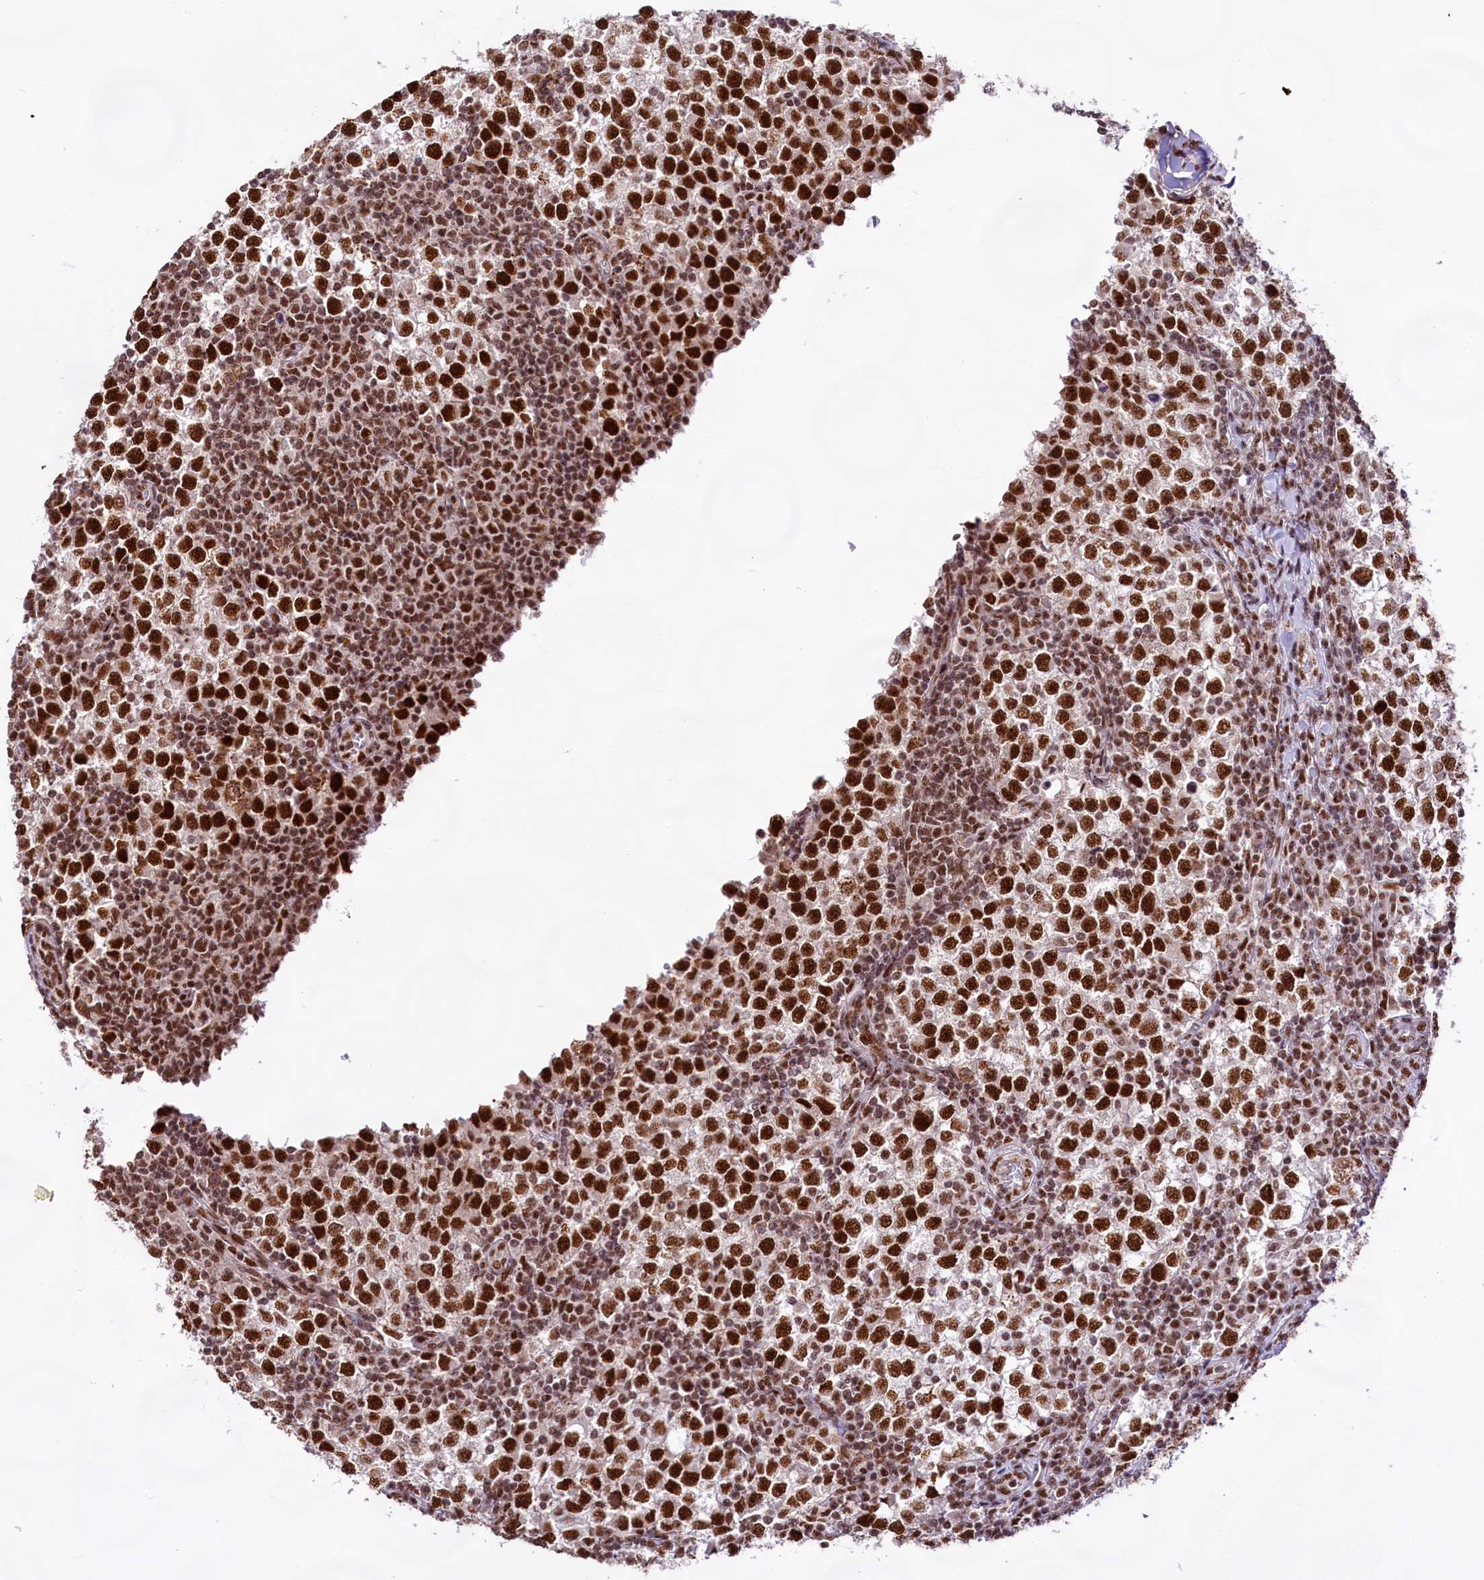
{"staining": {"intensity": "strong", "quantity": ">75%", "location": "nuclear"}, "tissue": "testis cancer", "cell_type": "Tumor cells", "image_type": "cancer", "snomed": [{"axis": "morphology", "description": "Seminoma, NOS"}, {"axis": "topography", "description": "Testis"}], "caption": "Approximately >75% of tumor cells in testis cancer demonstrate strong nuclear protein expression as visualized by brown immunohistochemical staining.", "gene": "HIRA", "patient": {"sex": "male", "age": 65}}